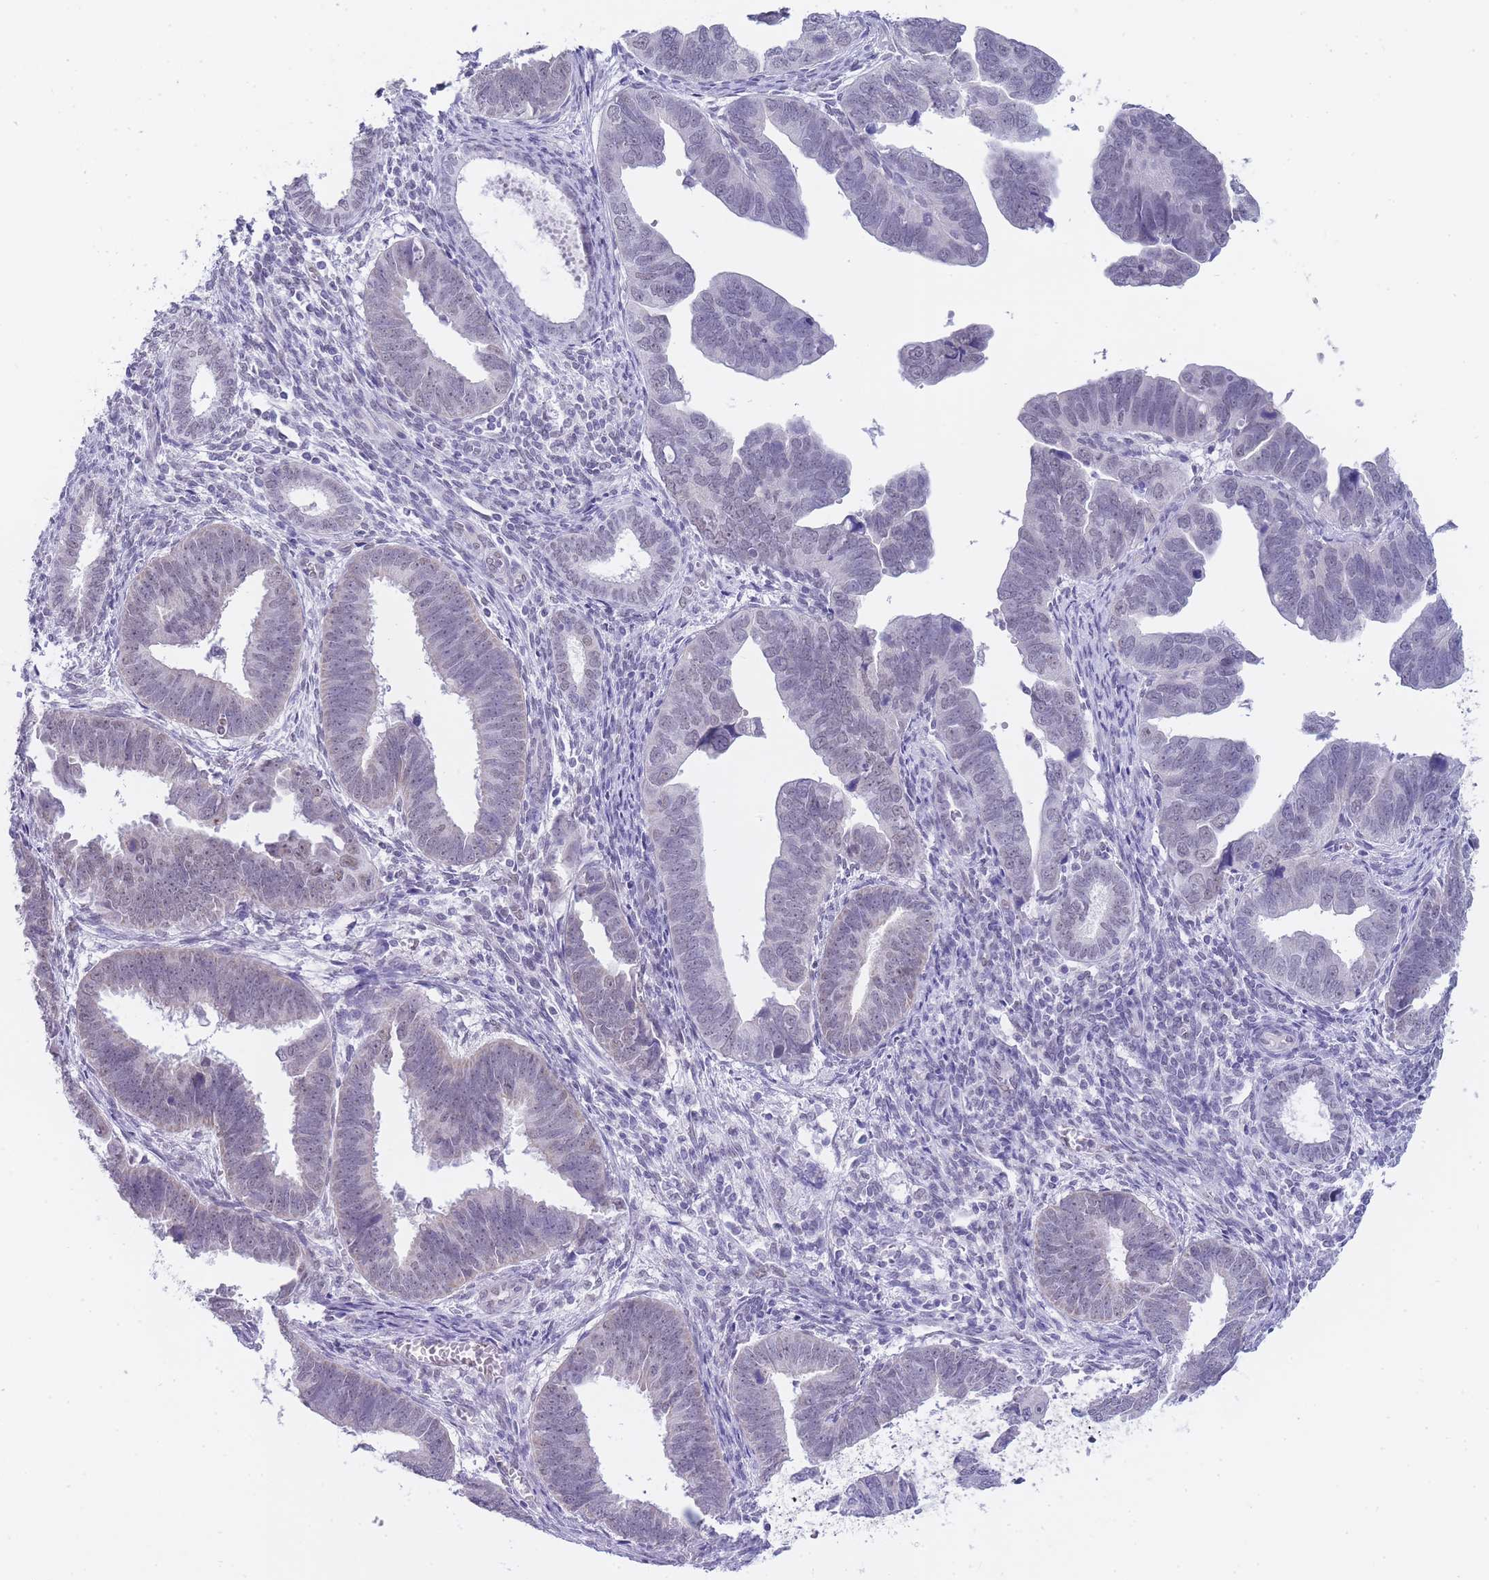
{"staining": {"intensity": "weak", "quantity": "<25%", "location": "nuclear"}, "tissue": "endometrial cancer", "cell_type": "Tumor cells", "image_type": "cancer", "snomed": [{"axis": "morphology", "description": "Adenocarcinoma, NOS"}, {"axis": "topography", "description": "Endometrium"}], "caption": "An immunohistochemistry histopathology image of adenocarcinoma (endometrial) is shown. There is no staining in tumor cells of adenocarcinoma (endometrial).", "gene": "FRAT2", "patient": {"sex": "female", "age": 75}}